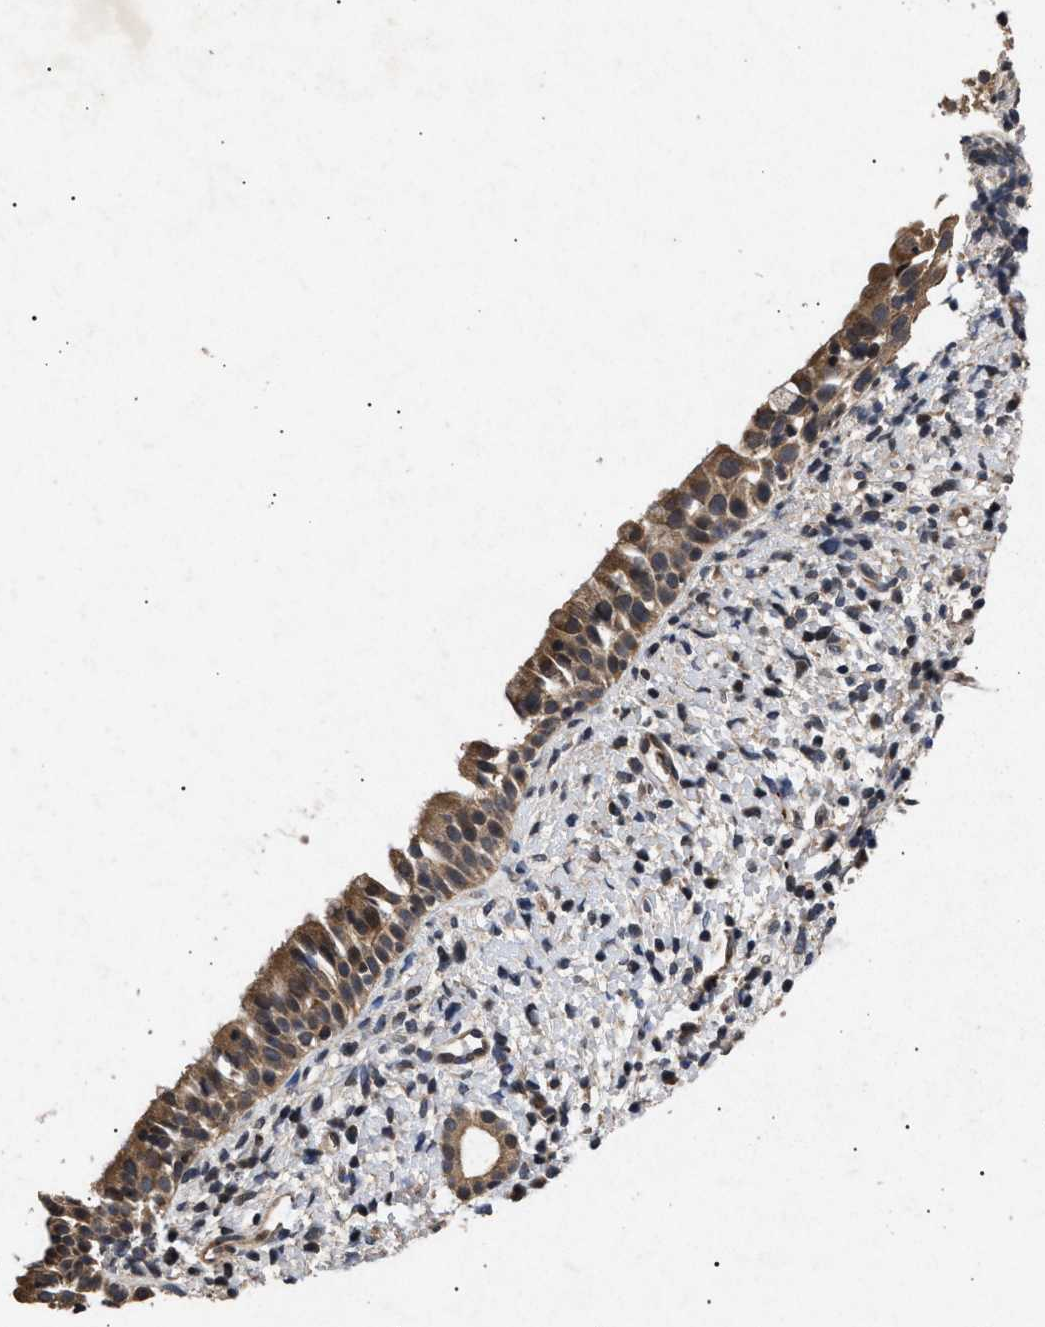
{"staining": {"intensity": "moderate", "quantity": ">75%", "location": "cytoplasmic/membranous"}, "tissue": "nasopharynx", "cell_type": "Respiratory epithelial cells", "image_type": "normal", "snomed": [{"axis": "morphology", "description": "Normal tissue, NOS"}, {"axis": "topography", "description": "Nasopharynx"}], "caption": "Immunohistochemistry of benign human nasopharynx exhibits medium levels of moderate cytoplasmic/membranous staining in approximately >75% of respiratory epithelial cells.", "gene": "ITGB5", "patient": {"sex": "male", "age": 22}}